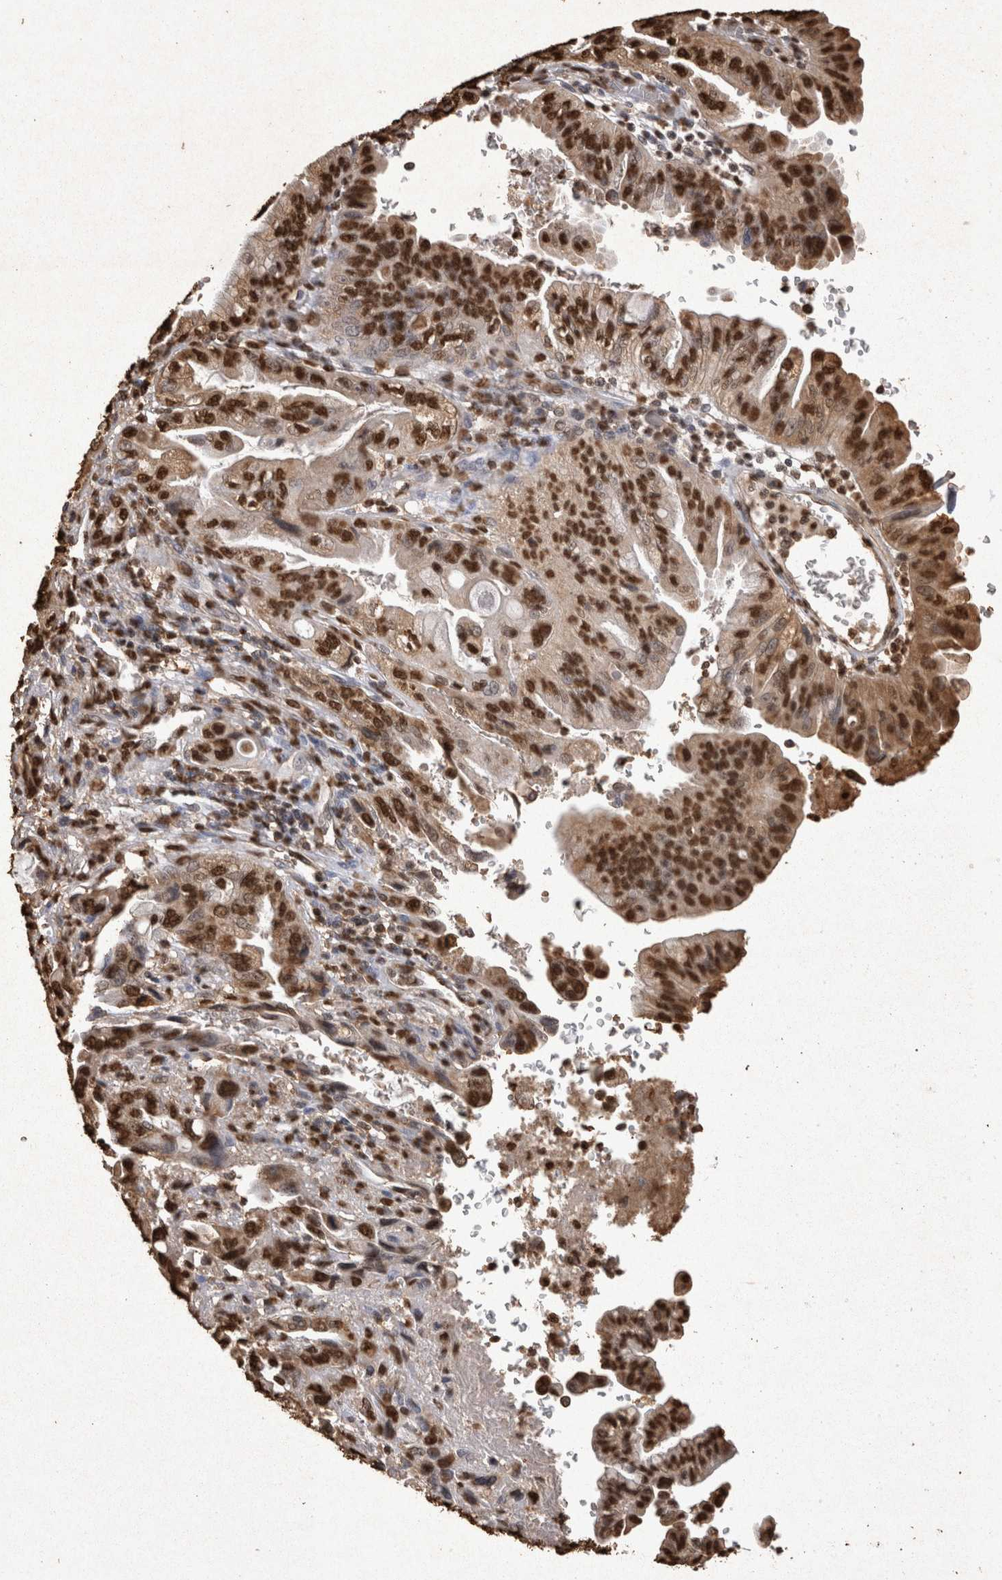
{"staining": {"intensity": "strong", "quantity": ">75%", "location": "nuclear"}, "tissue": "pancreatic cancer", "cell_type": "Tumor cells", "image_type": "cancer", "snomed": [{"axis": "morphology", "description": "Adenocarcinoma, NOS"}, {"axis": "topography", "description": "Pancreas"}], "caption": "Protein expression analysis of pancreatic adenocarcinoma exhibits strong nuclear staining in approximately >75% of tumor cells.", "gene": "OAS2", "patient": {"sex": "male", "age": 70}}